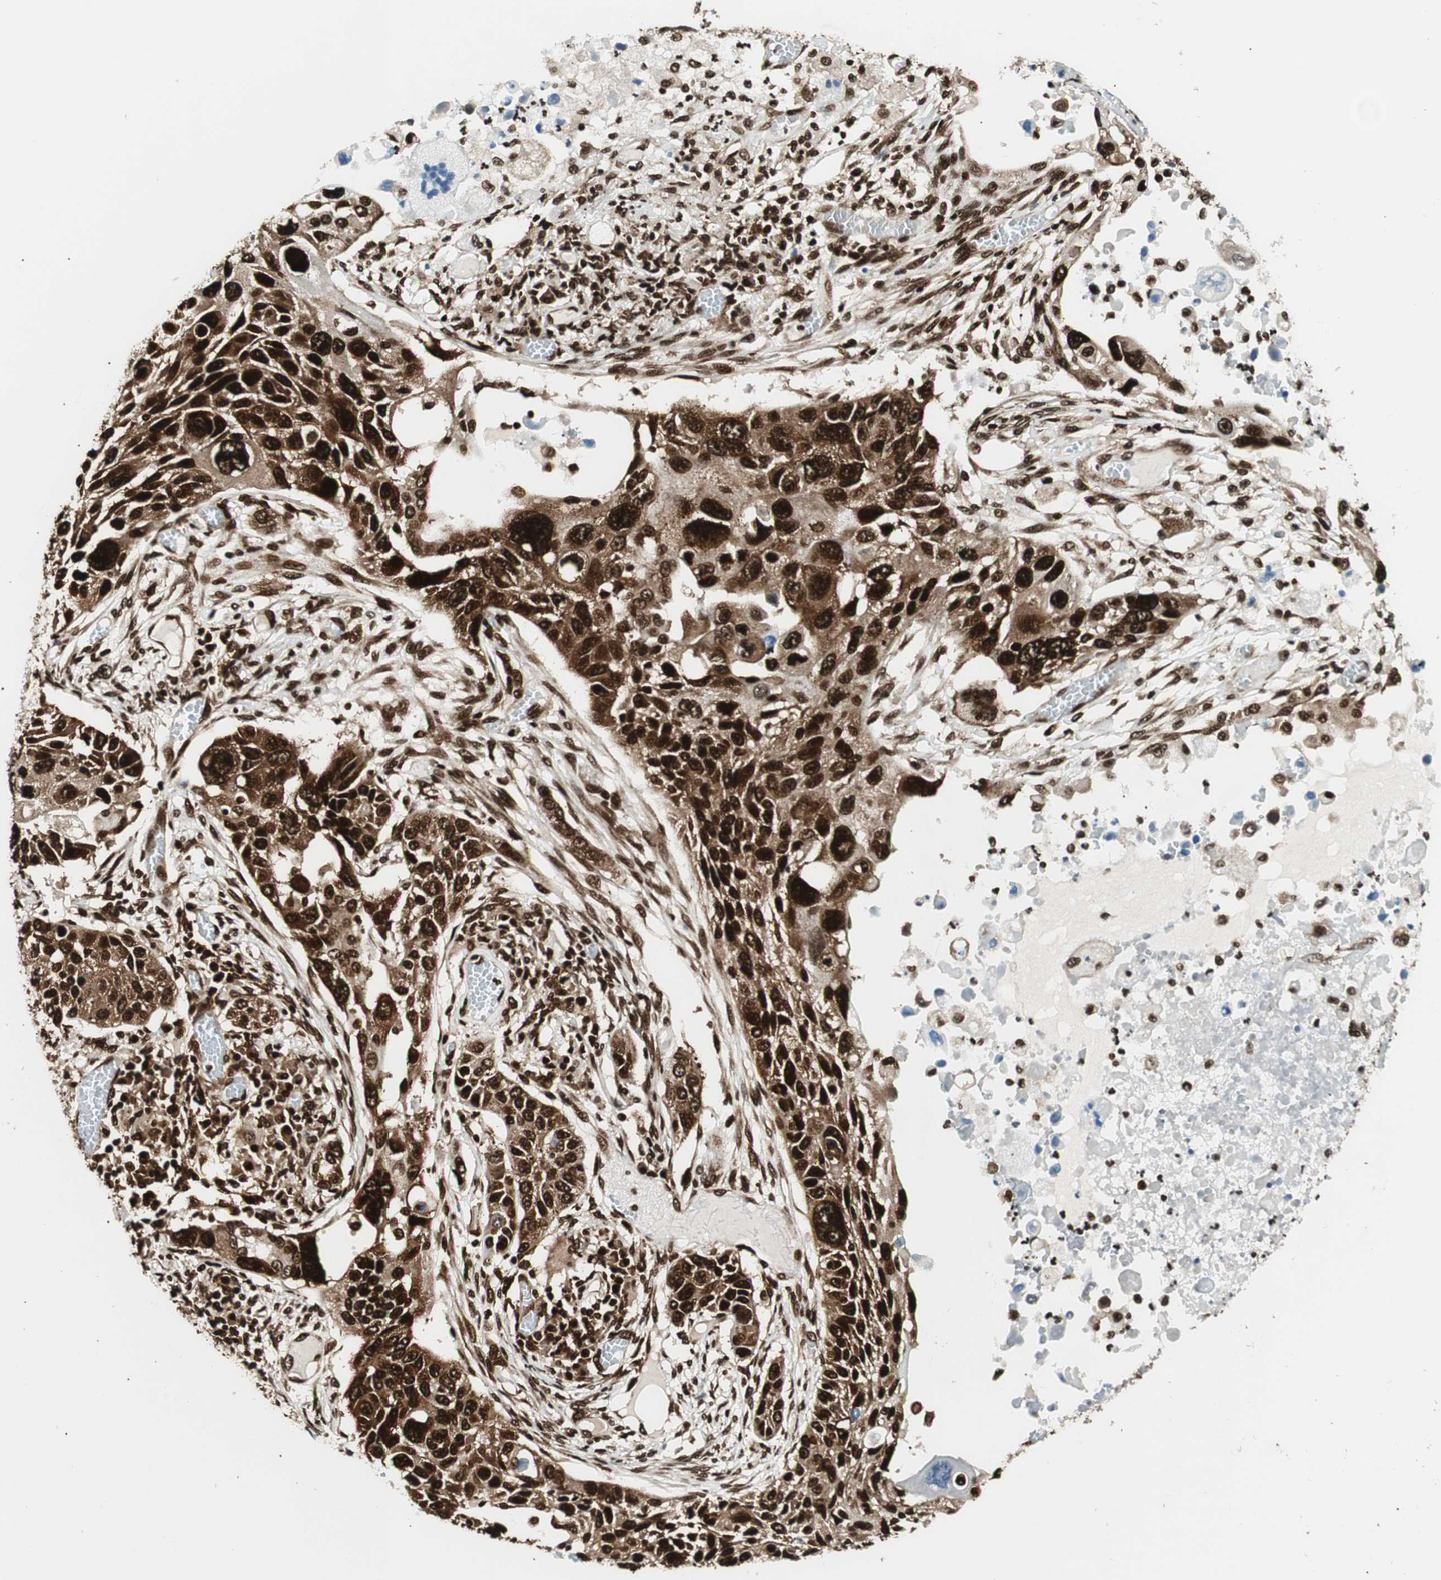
{"staining": {"intensity": "strong", "quantity": ">75%", "location": "cytoplasmic/membranous,nuclear"}, "tissue": "lung cancer", "cell_type": "Tumor cells", "image_type": "cancer", "snomed": [{"axis": "morphology", "description": "Squamous cell carcinoma, NOS"}, {"axis": "topography", "description": "Lung"}], "caption": "Lung cancer stained for a protein (brown) shows strong cytoplasmic/membranous and nuclear positive positivity in about >75% of tumor cells.", "gene": "EWSR1", "patient": {"sex": "male", "age": 71}}